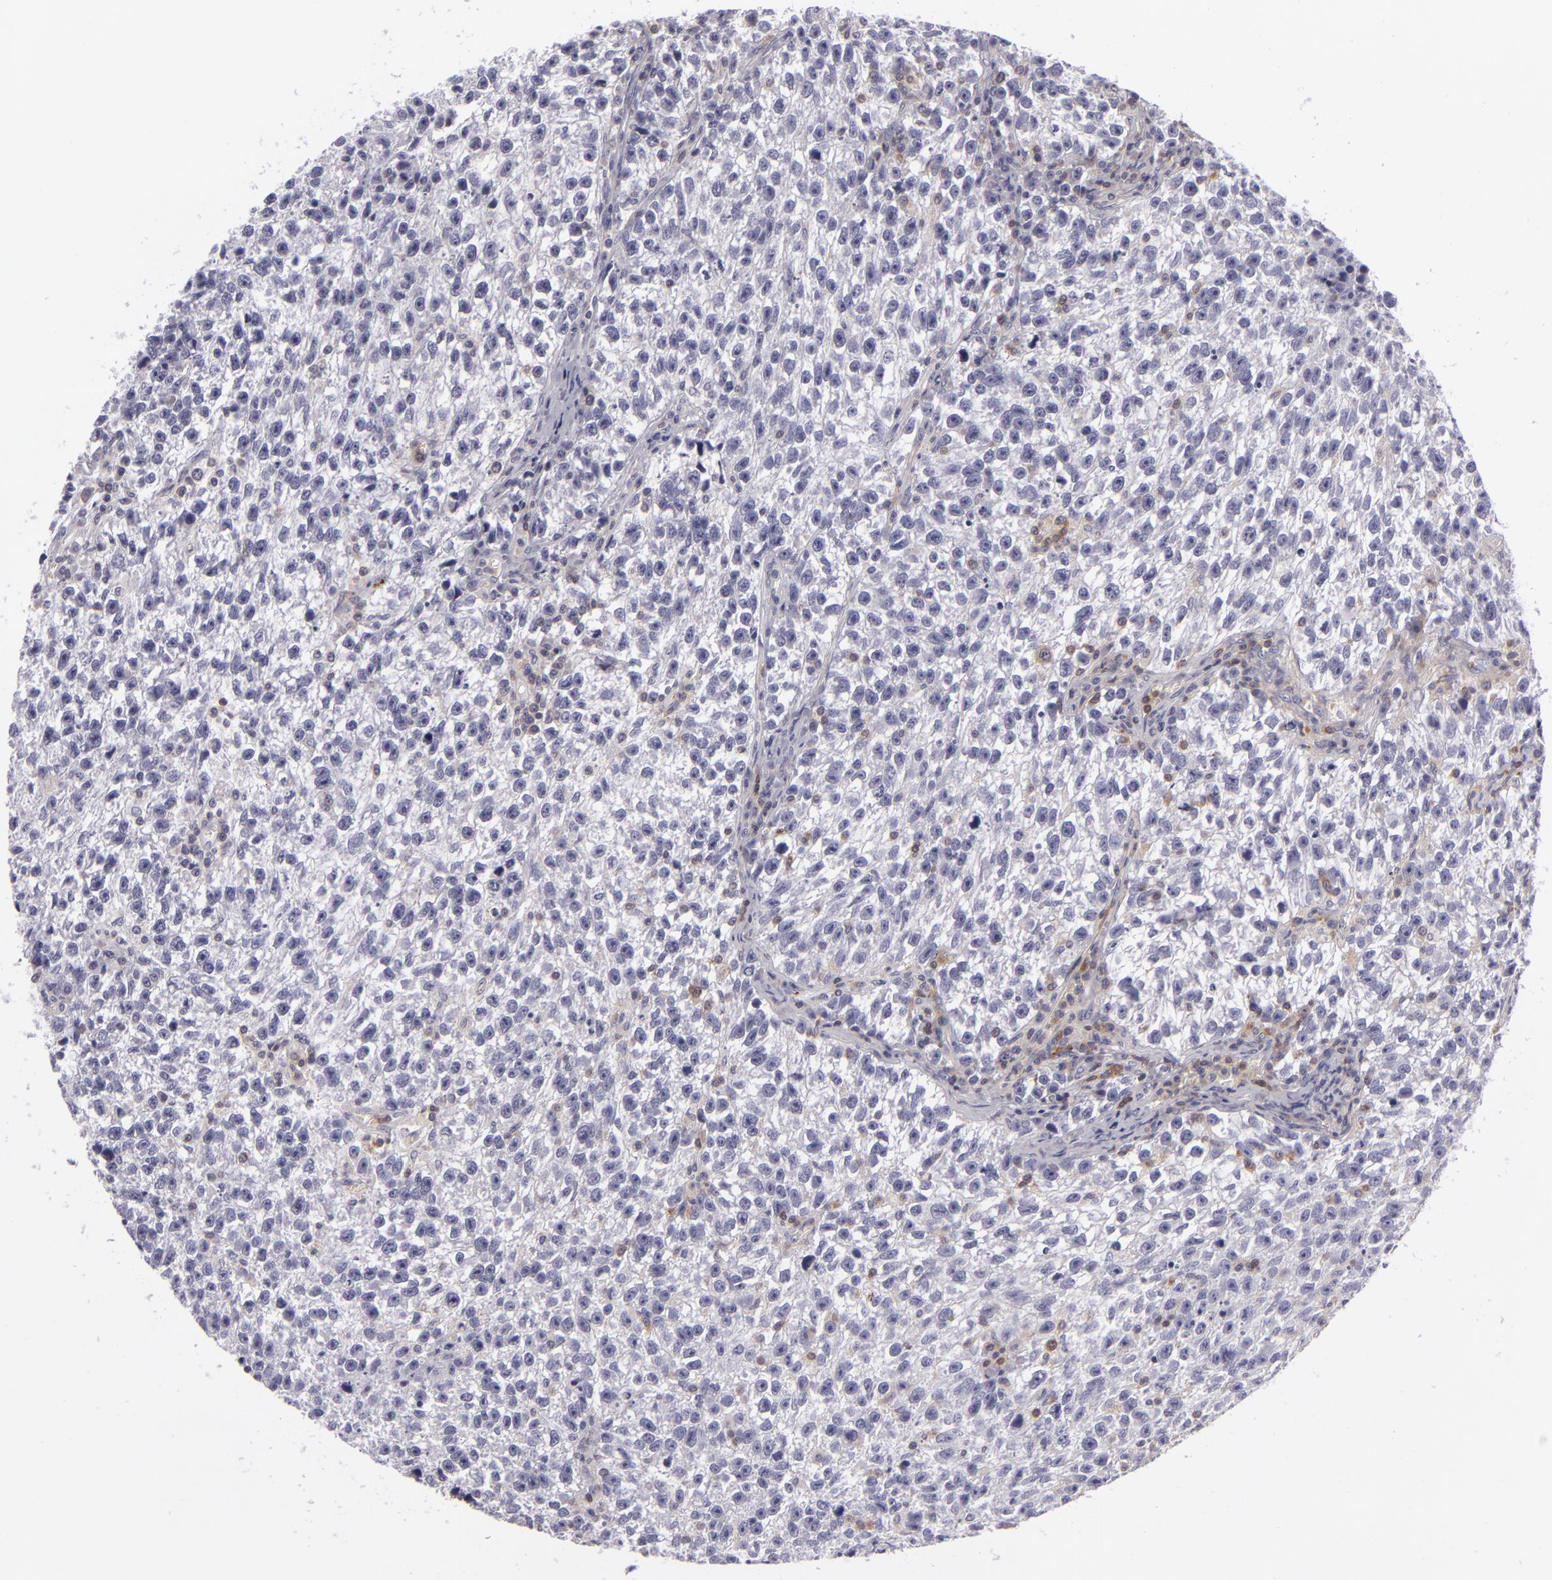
{"staining": {"intensity": "negative", "quantity": "none", "location": "none"}, "tissue": "testis cancer", "cell_type": "Tumor cells", "image_type": "cancer", "snomed": [{"axis": "morphology", "description": "Seminoma, NOS"}, {"axis": "topography", "description": "Testis"}], "caption": "Immunohistochemistry (IHC) micrograph of neoplastic tissue: testis seminoma stained with DAB (3,3'-diaminobenzidine) displays no significant protein expression in tumor cells.", "gene": "KCNAB2", "patient": {"sex": "male", "age": 38}}